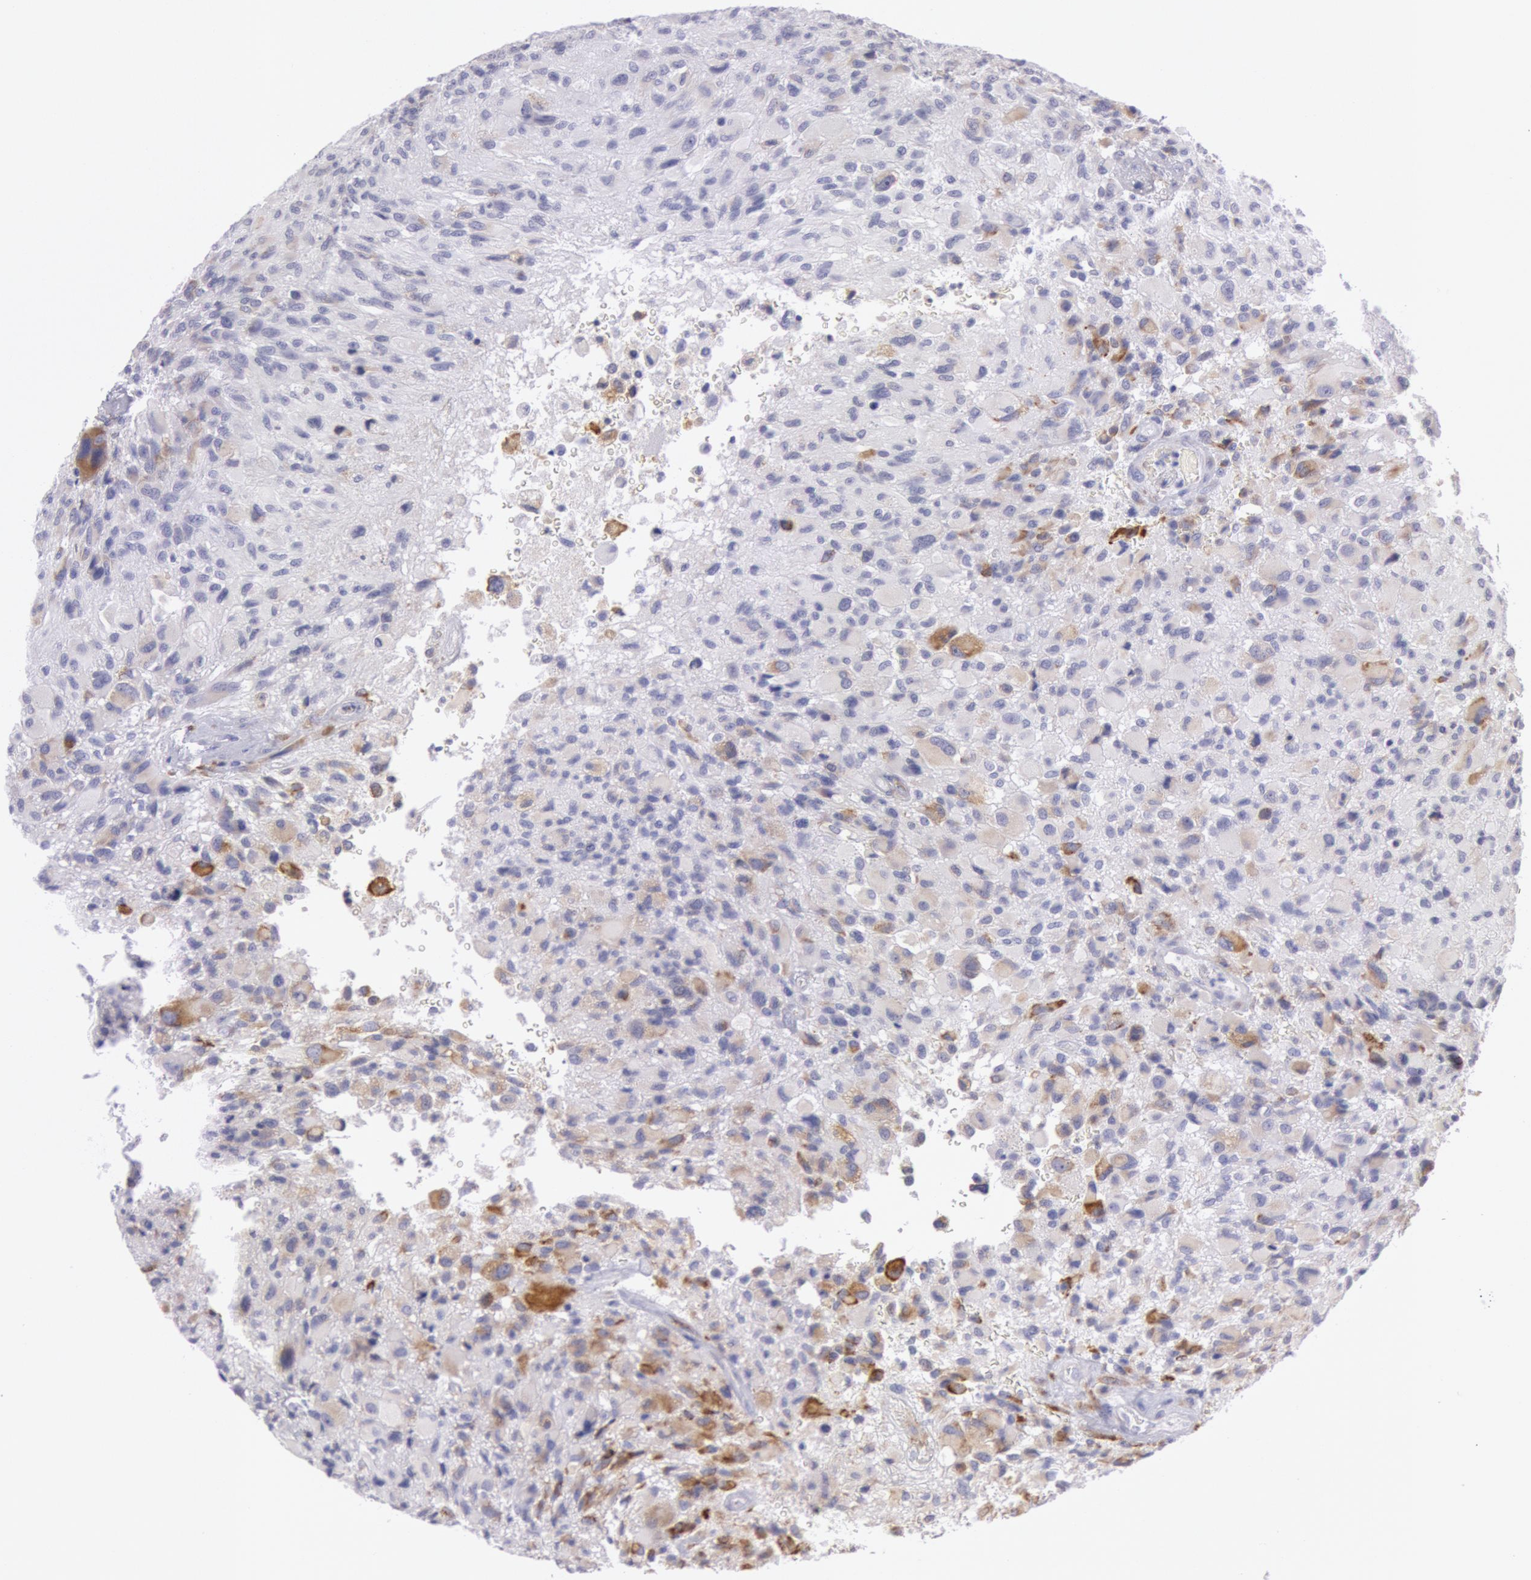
{"staining": {"intensity": "weak", "quantity": "<25%", "location": "cytoplasmic/membranous"}, "tissue": "glioma", "cell_type": "Tumor cells", "image_type": "cancer", "snomed": [{"axis": "morphology", "description": "Glioma, malignant, High grade"}, {"axis": "topography", "description": "Brain"}], "caption": "Immunohistochemistry image of malignant glioma (high-grade) stained for a protein (brown), which shows no positivity in tumor cells. (DAB immunohistochemistry (IHC) with hematoxylin counter stain).", "gene": "CIDEB", "patient": {"sex": "male", "age": 69}}